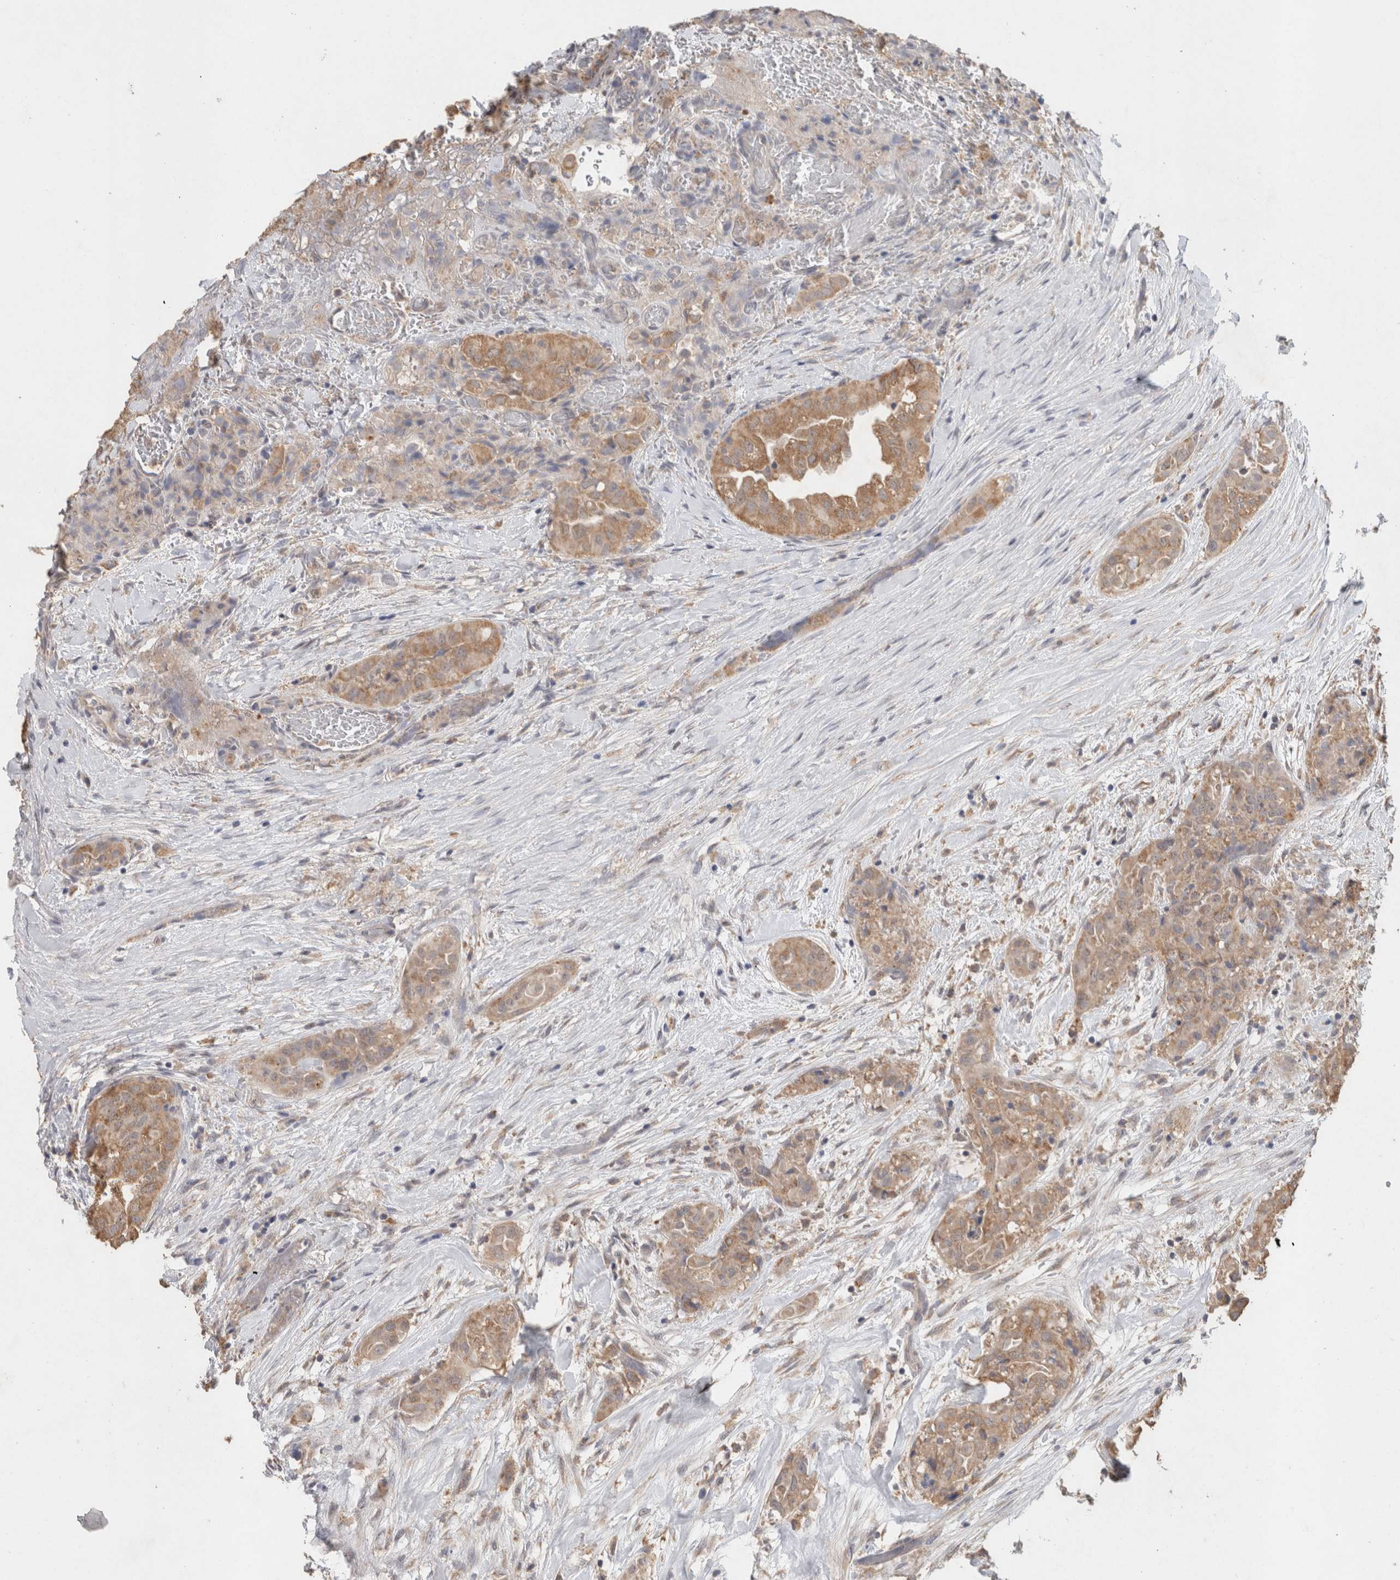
{"staining": {"intensity": "moderate", "quantity": ">75%", "location": "cytoplasmic/membranous"}, "tissue": "thyroid cancer", "cell_type": "Tumor cells", "image_type": "cancer", "snomed": [{"axis": "morphology", "description": "Papillary adenocarcinoma, NOS"}, {"axis": "topography", "description": "Thyroid gland"}], "caption": "This photomicrograph displays IHC staining of thyroid cancer (papillary adenocarcinoma), with medium moderate cytoplasmic/membranous staining in about >75% of tumor cells.", "gene": "RAB14", "patient": {"sex": "female", "age": 59}}